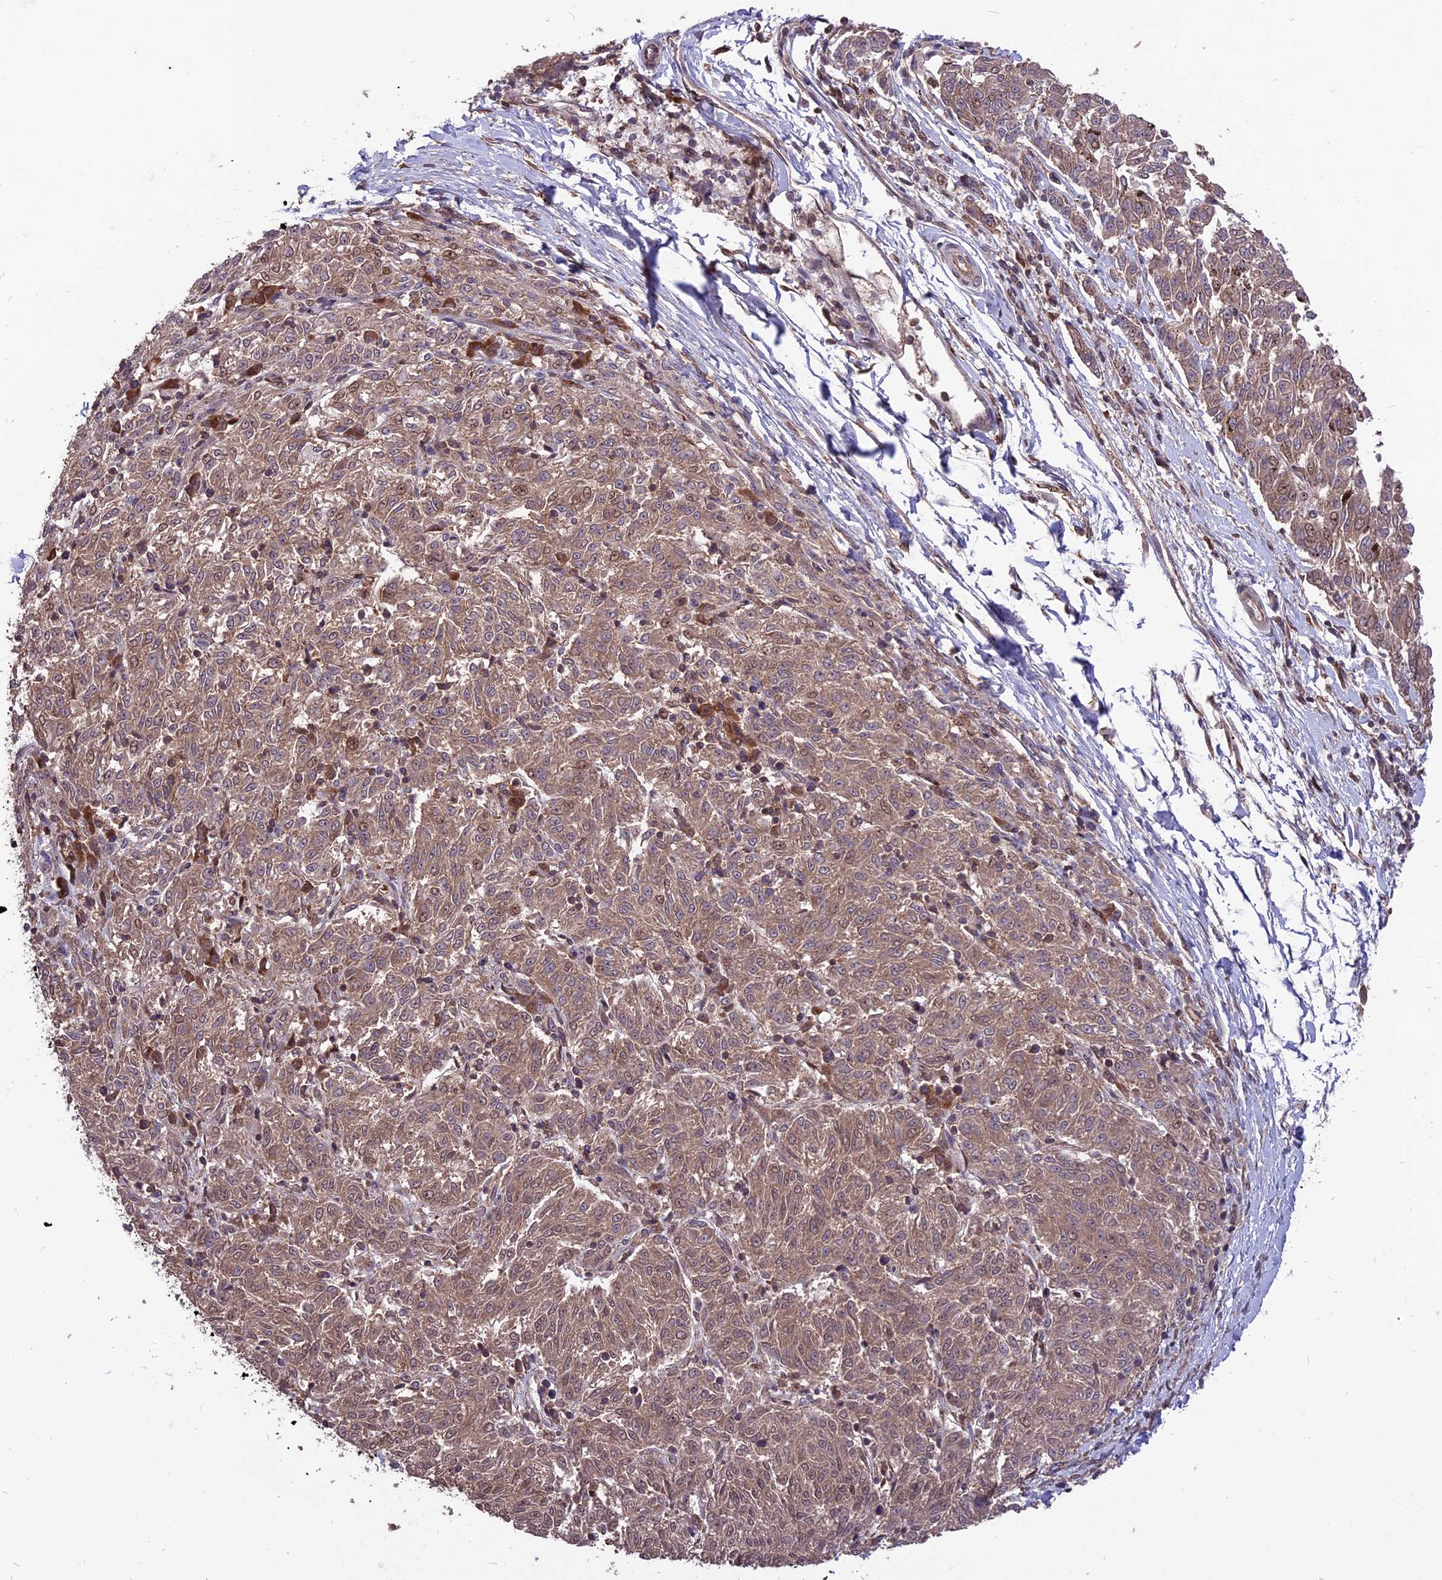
{"staining": {"intensity": "weak", "quantity": ">75%", "location": "cytoplasmic/membranous,nuclear"}, "tissue": "melanoma", "cell_type": "Tumor cells", "image_type": "cancer", "snomed": [{"axis": "morphology", "description": "Malignant melanoma, NOS"}, {"axis": "topography", "description": "Skin"}], "caption": "This is a histology image of IHC staining of malignant melanoma, which shows weak expression in the cytoplasmic/membranous and nuclear of tumor cells.", "gene": "ZNF598", "patient": {"sex": "female", "age": 72}}